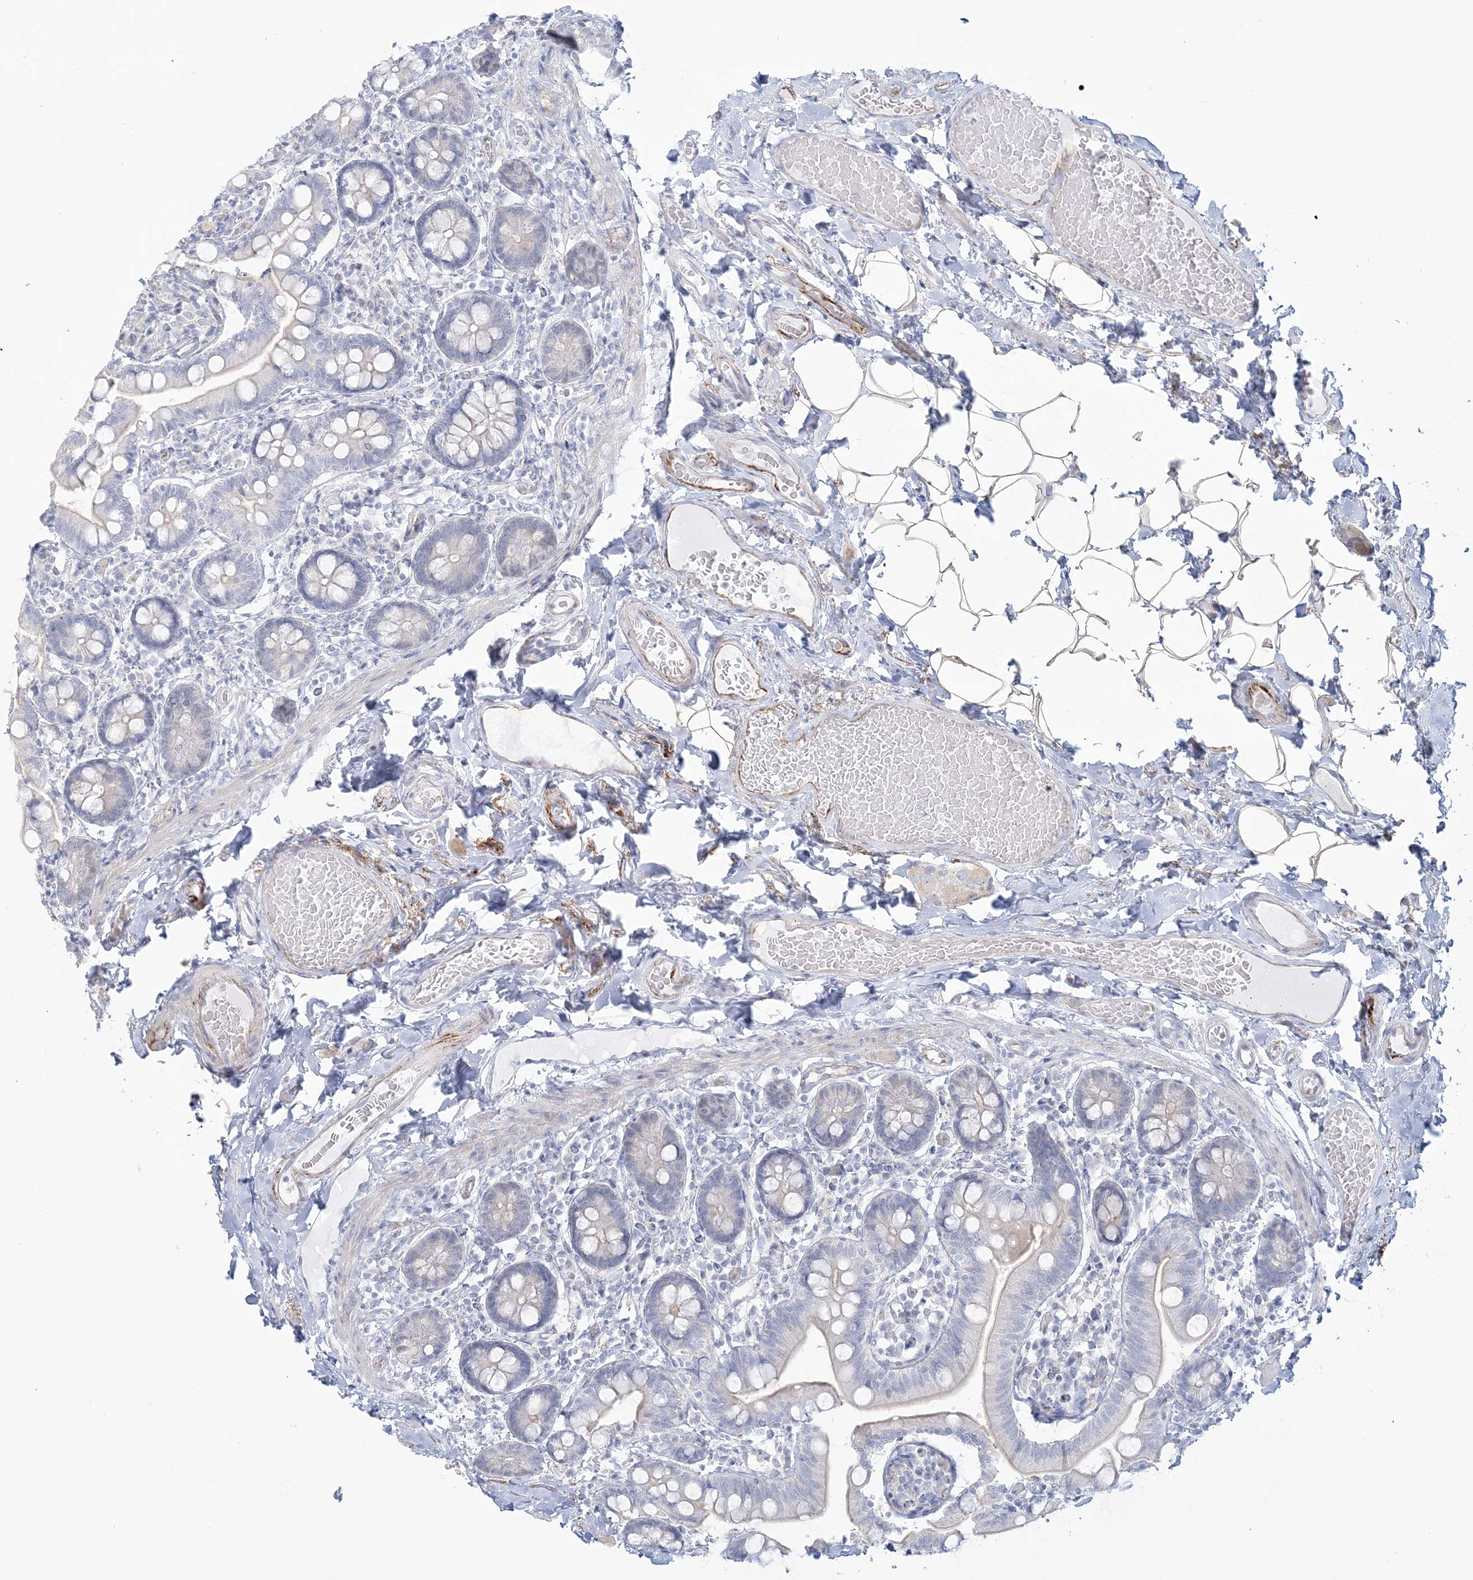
{"staining": {"intensity": "weak", "quantity": "25%-75%", "location": "cytoplasmic/membranous"}, "tissue": "small intestine", "cell_type": "Glandular cells", "image_type": "normal", "snomed": [{"axis": "morphology", "description": "Normal tissue, NOS"}, {"axis": "topography", "description": "Small intestine"}], "caption": "A brown stain labels weak cytoplasmic/membranous staining of a protein in glandular cells of unremarkable small intestine.", "gene": "ENSG00000288637", "patient": {"sex": "female", "age": 64}}